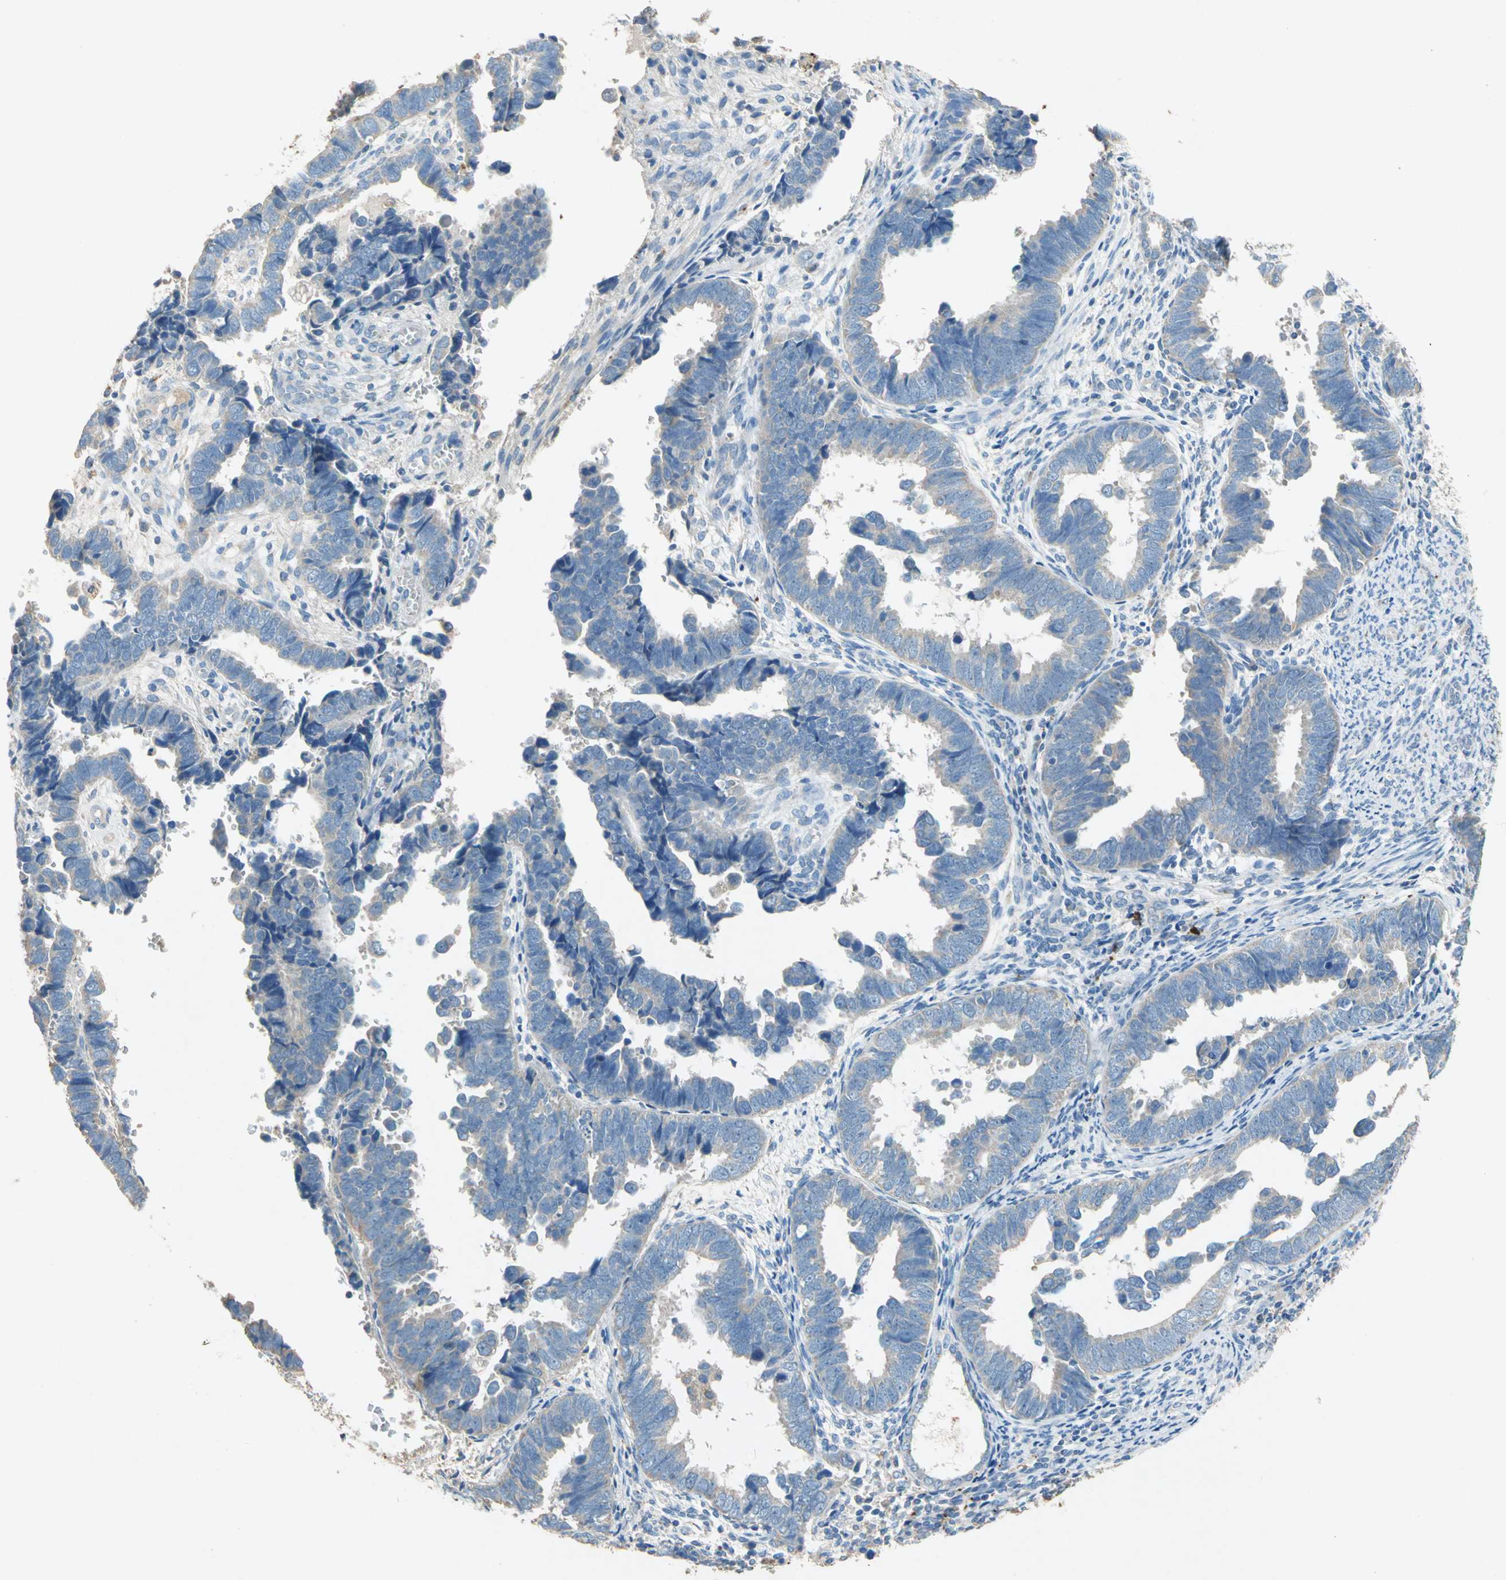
{"staining": {"intensity": "moderate", "quantity": ">75%", "location": "cytoplasmic/membranous"}, "tissue": "endometrial cancer", "cell_type": "Tumor cells", "image_type": "cancer", "snomed": [{"axis": "morphology", "description": "Adenocarcinoma, NOS"}, {"axis": "topography", "description": "Endometrium"}], "caption": "A medium amount of moderate cytoplasmic/membranous staining is present in approximately >75% of tumor cells in adenocarcinoma (endometrial) tissue.", "gene": "ADAMTS5", "patient": {"sex": "female", "age": 75}}